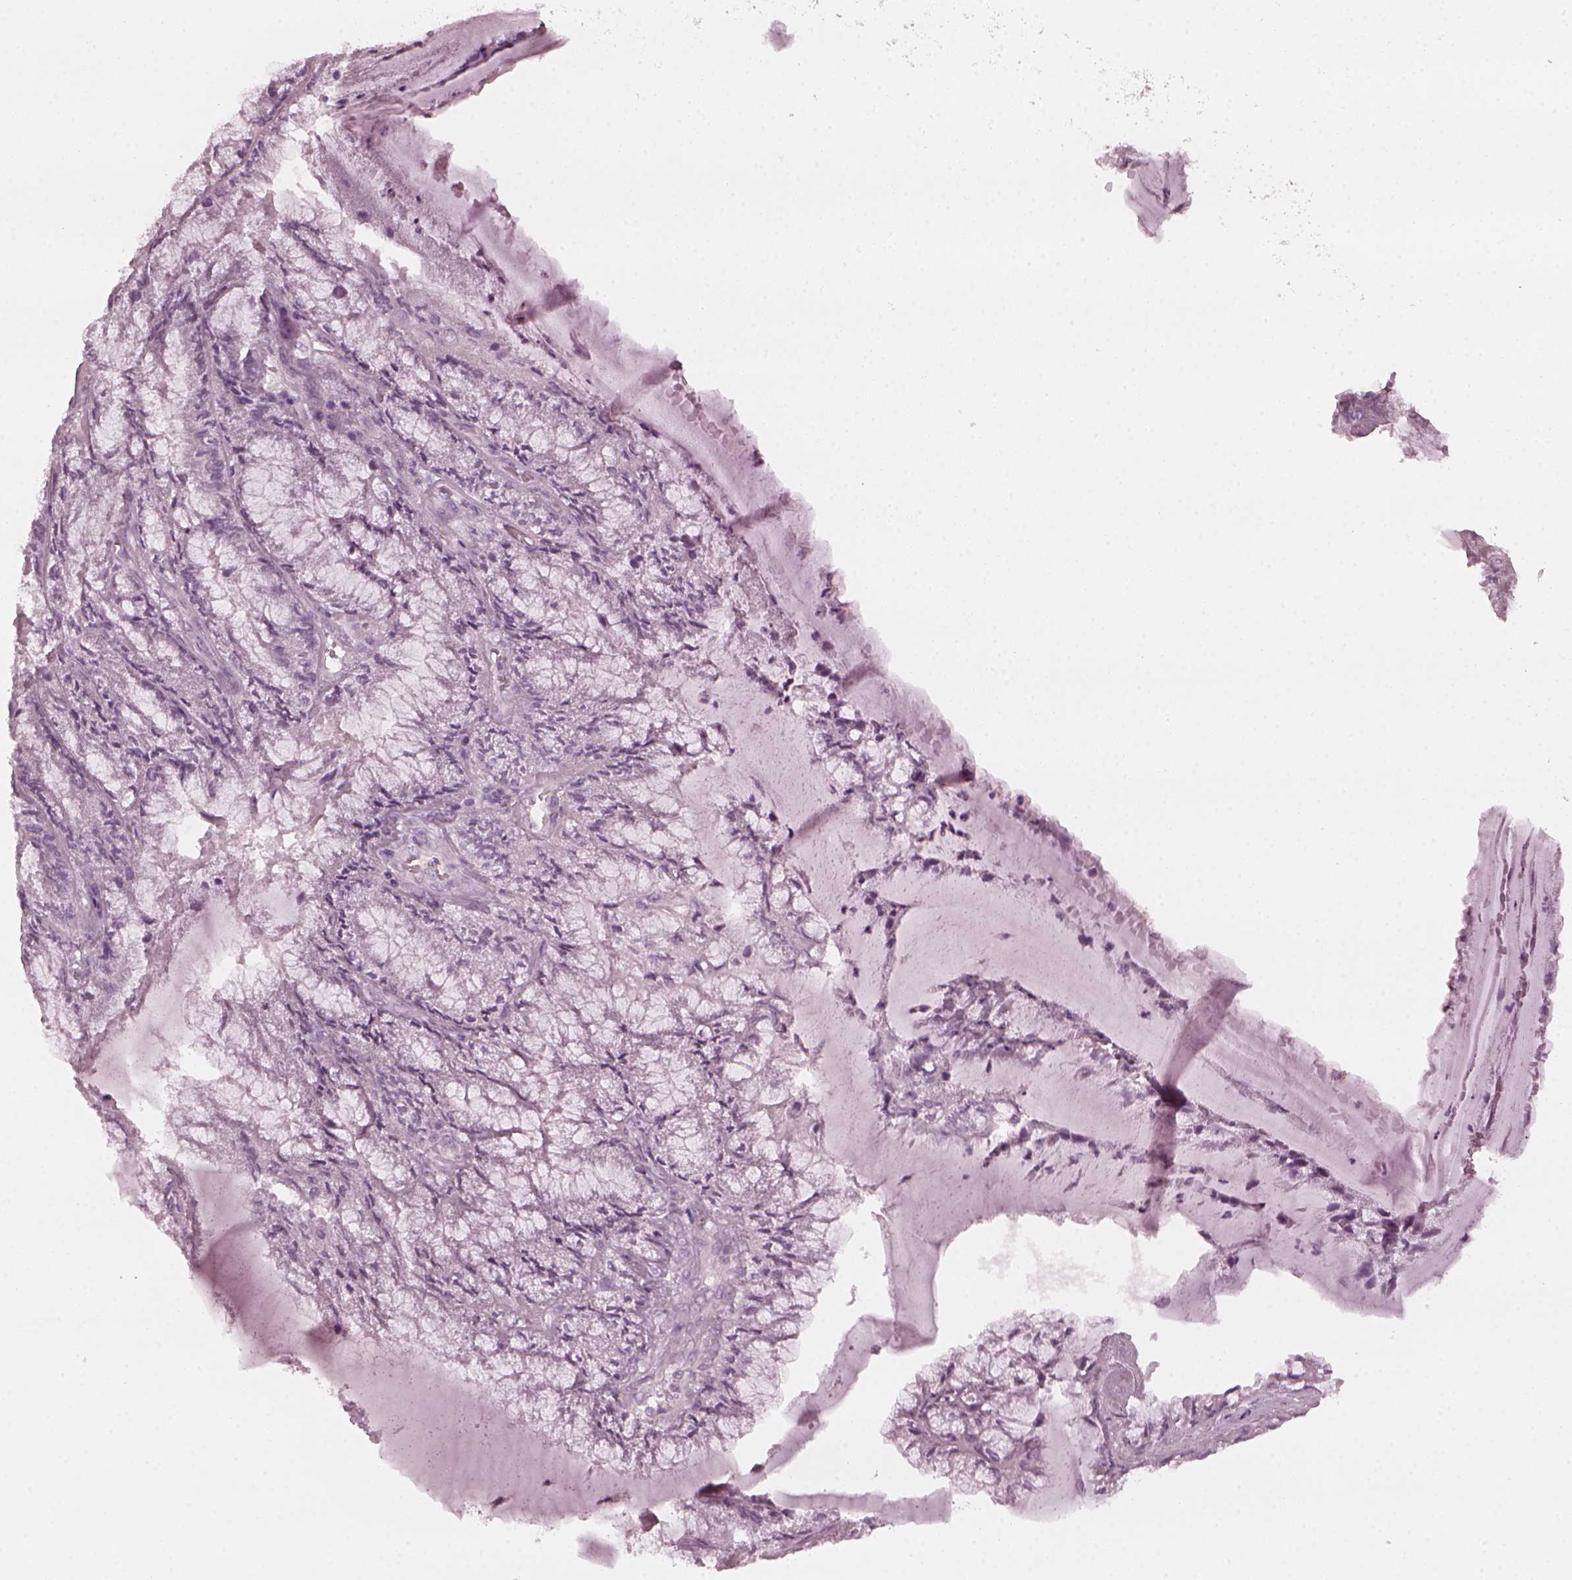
{"staining": {"intensity": "negative", "quantity": "none", "location": "none"}, "tissue": "endometrial cancer", "cell_type": "Tumor cells", "image_type": "cancer", "snomed": [{"axis": "morphology", "description": "Carcinoma, NOS"}, {"axis": "topography", "description": "Endometrium"}], "caption": "Tumor cells are negative for brown protein staining in carcinoma (endometrial).", "gene": "CCDC170", "patient": {"sex": "female", "age": 62}}